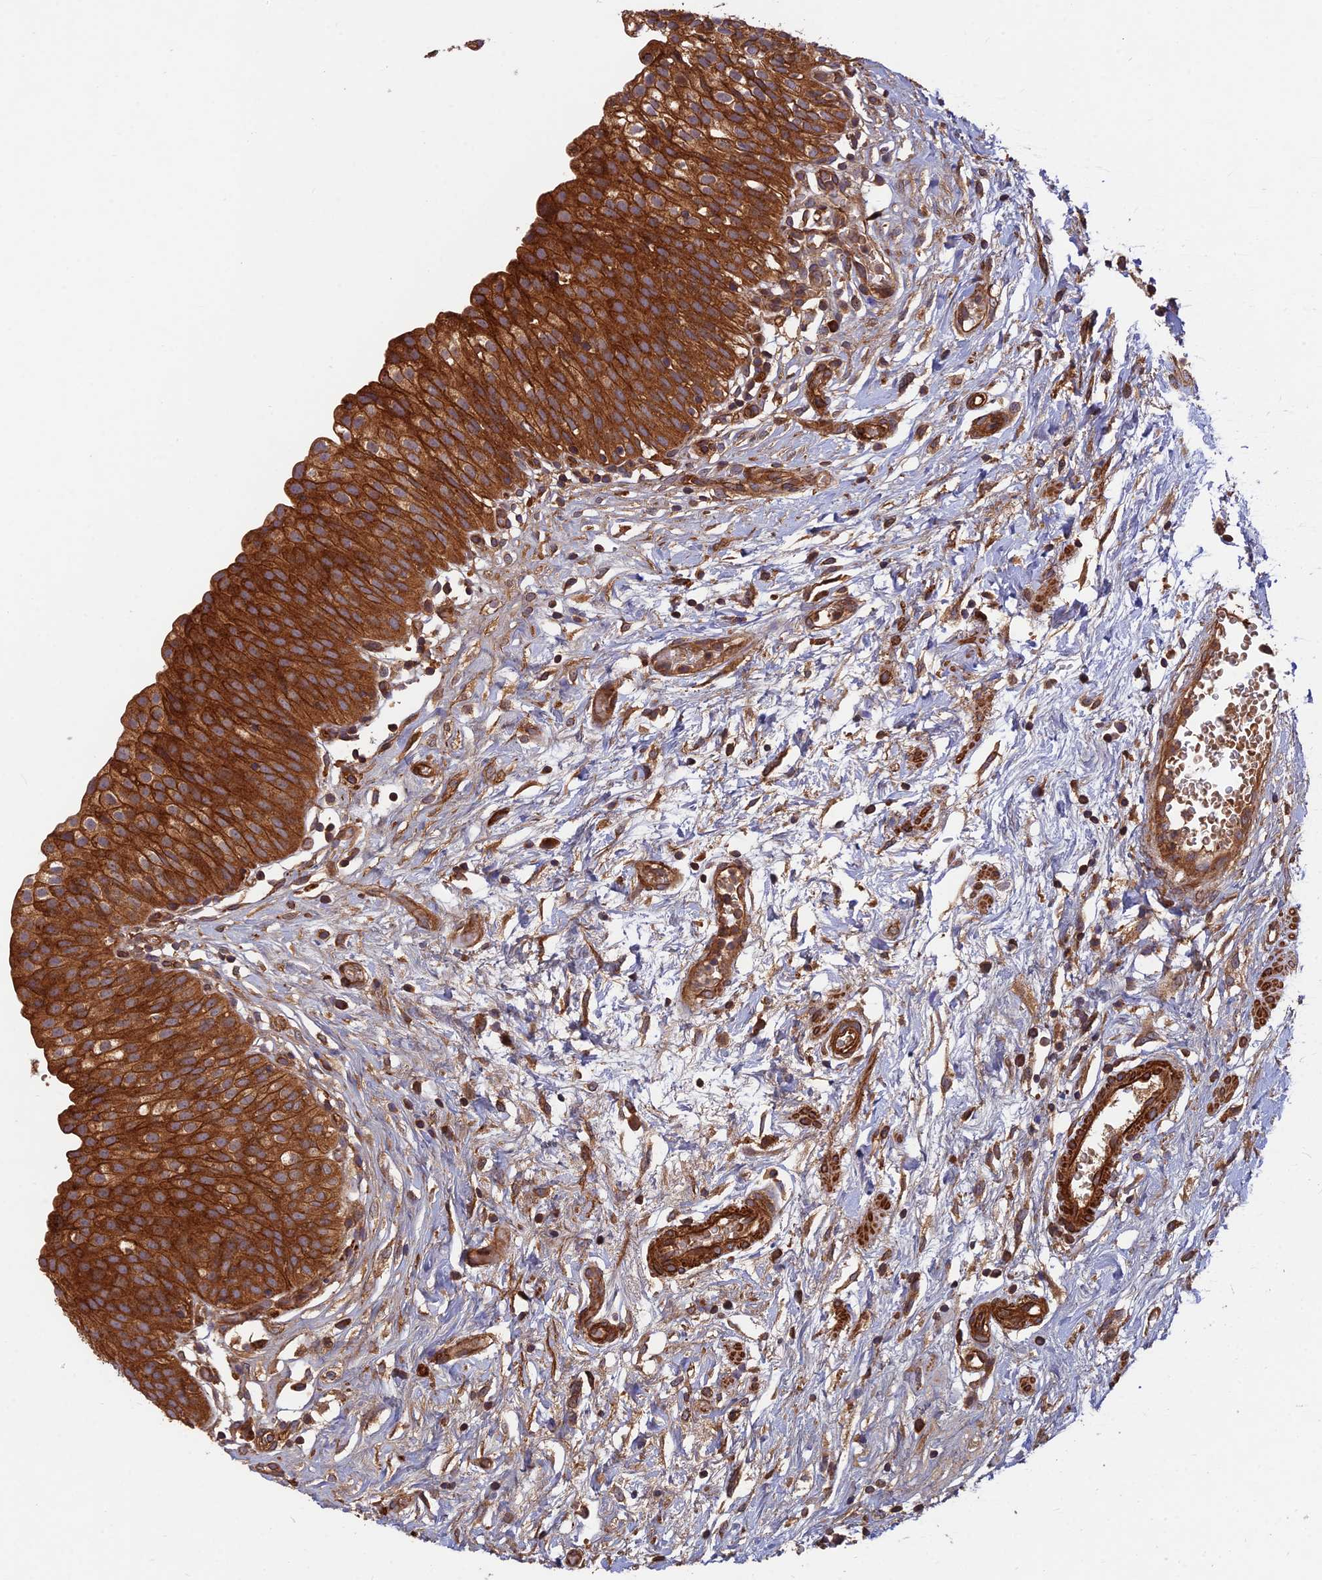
{"staining": {"intensity": "strong", "quantity": ">75%", "location": "cytoplasmic/membranous"}, "tissue": "urinary bladder", "cell_type": "Urothelial cells", "image_type": "normal", "snomed": [{"axis": "morphology", "description": "Normal tissue, NOS"}, {"axis": "topography", "description": "Urinary bladder"}], "caption": "Immunohistochemical staining of unremarkable urinary bladder reveals >75% levels of strong cytoplasmic/membranous protein expression in approximately >75% of urothelial cells.", "gene": "RELCH", "patient": {"sex": "male", "age": 55}}